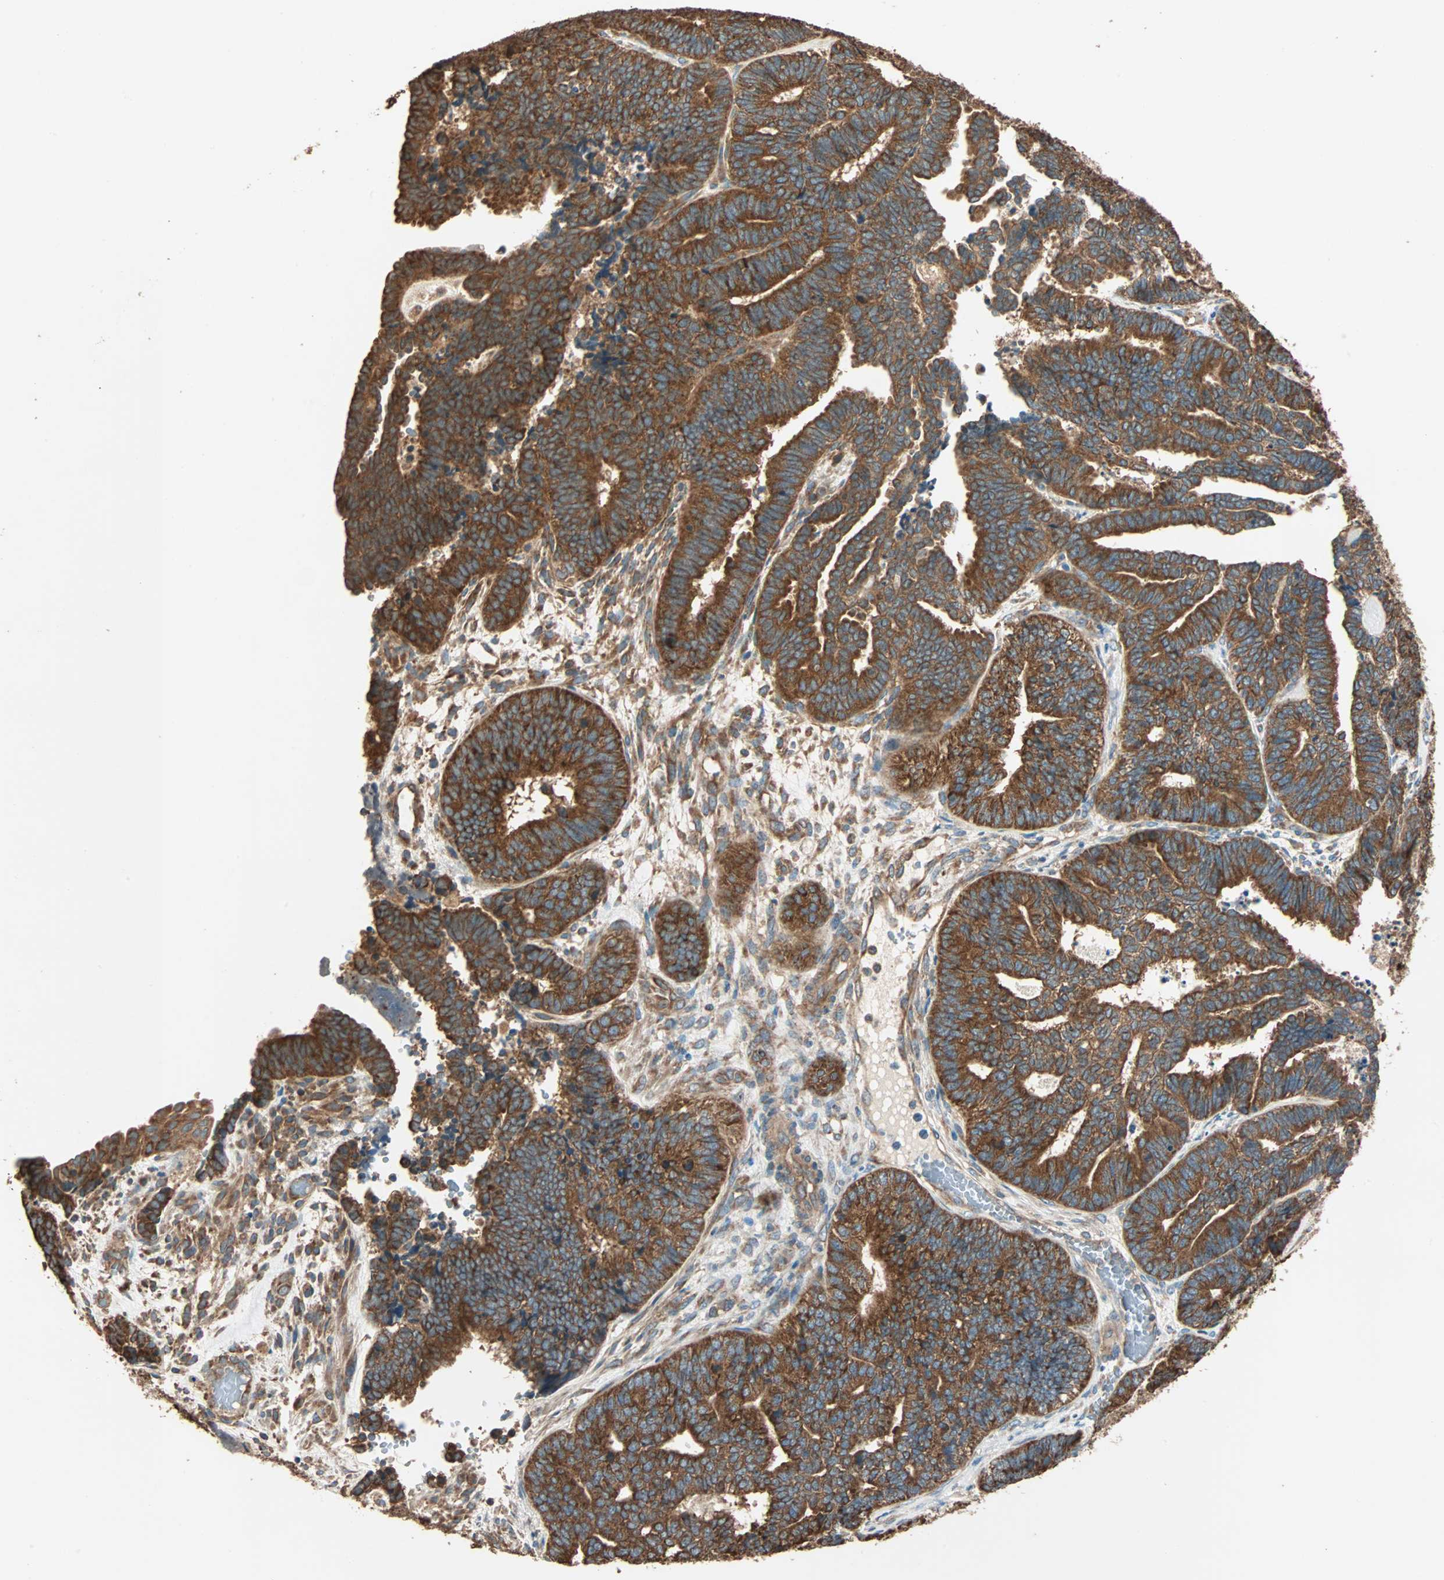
{"staining": {"intensity": "strong", "quantity": ">75%", "location": "cytoplasmic/membranous"}, "tissue": "endometrial cancer", "cell_type": "Tumor cells", "image_type": "cancer", "snomed": [{"axis": "morphology", "description": "Adenocarcinoma, NOS"}, {"axis": "topography", "description": "Endometrium"}], "caption": "A histopathology image of human endometrial cancer stained for a protein demonstrates strong cytoplasmic/membranous brown staining in tumor cells. (brown staining indicates protein expression, while blue staining denotes nuclei).", "gene": "EIF4G2", "patient": {"sex": "female", "age": 70}}